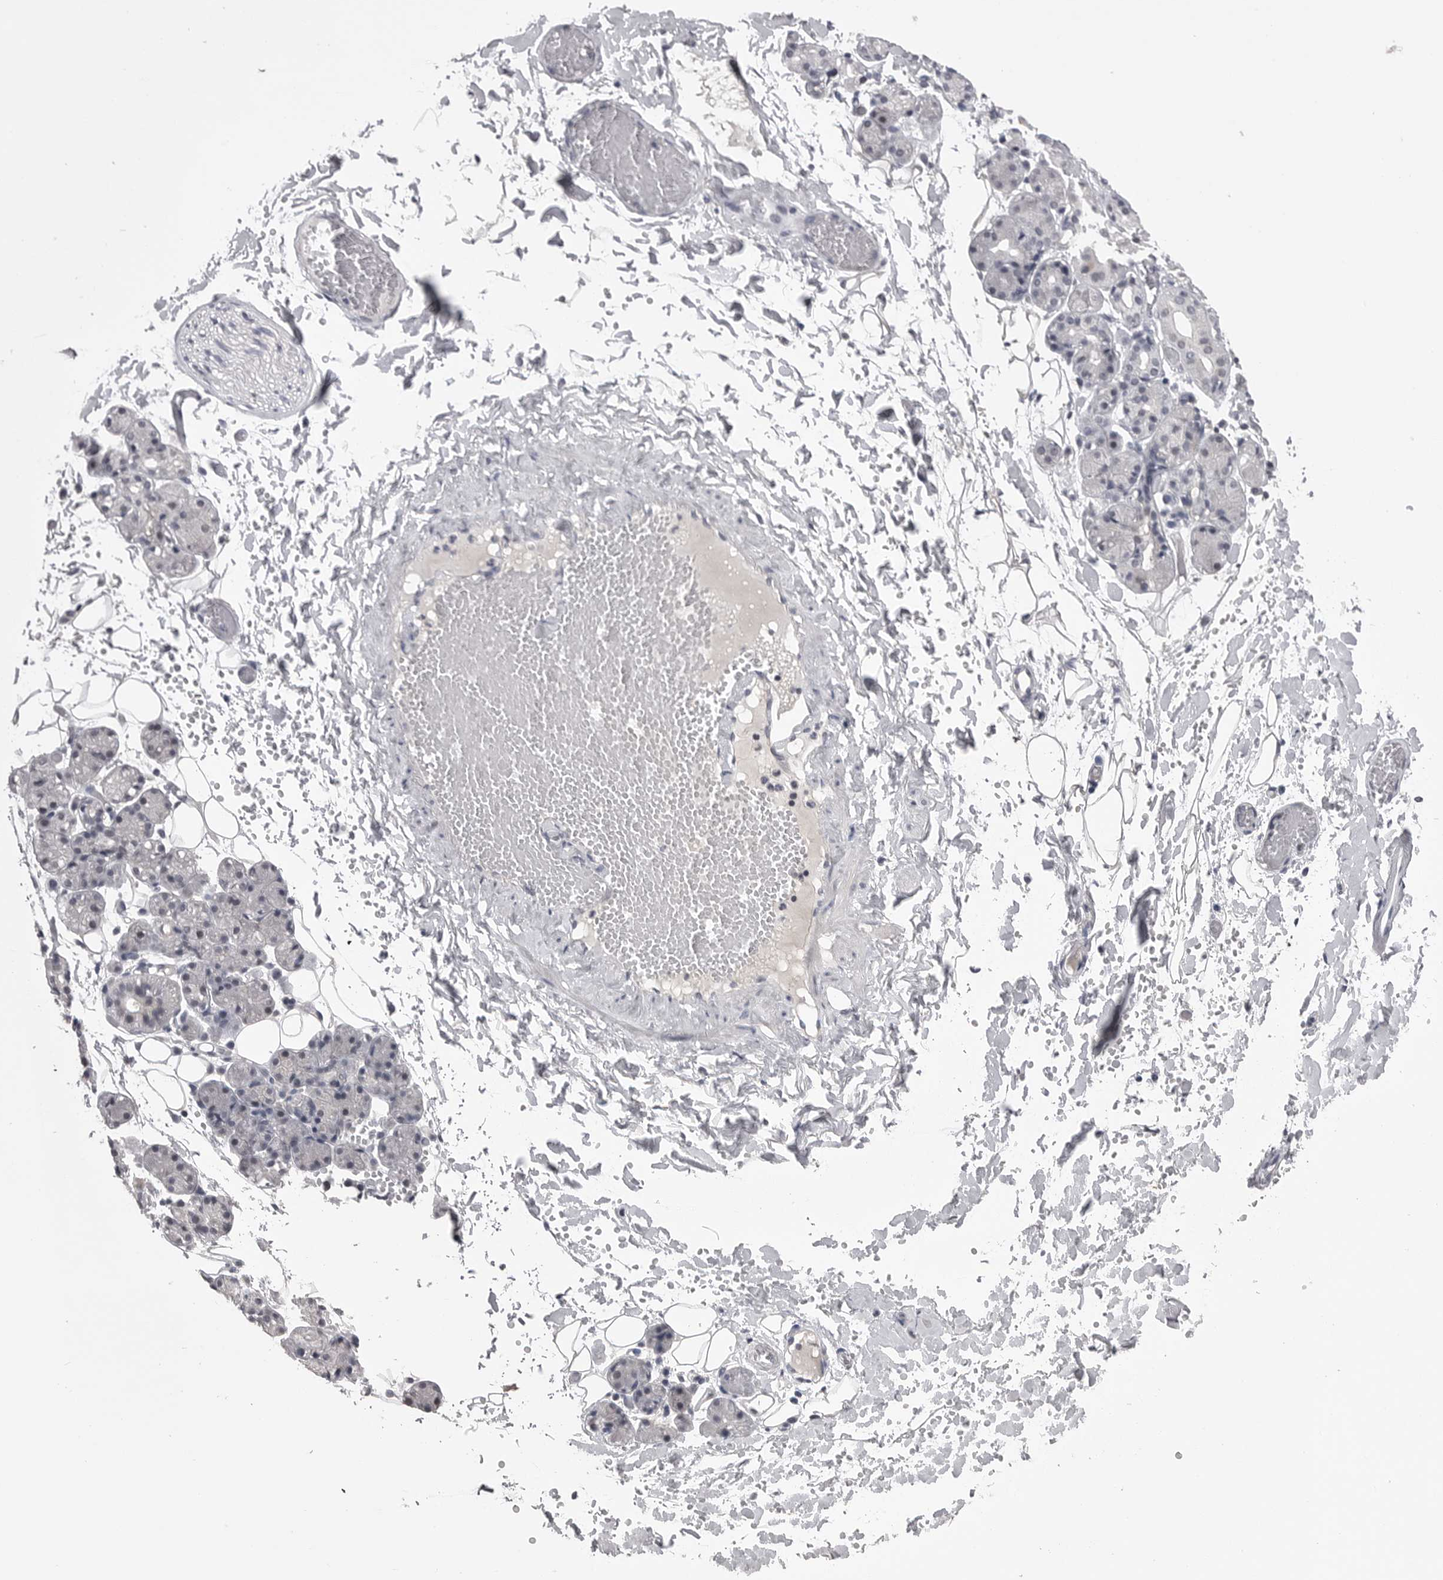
{"staining": {"intensity": "negative", "quantity": "none", "location": "none"}, "tissue": "salivary gland", "cell_type": "Glandular cells", "image_type": "normal", "snomed": [{"axis": "morphology", "description": "Normal tissue, NOS"}, {"axis": "topography", "description": "Salivary gland"}], "caption": "Micrograph shows no significant protein staining in glandular cells of benign salivary gland.", "gene": "DLG2", "patient": {"sex": "male", "age": 63}}